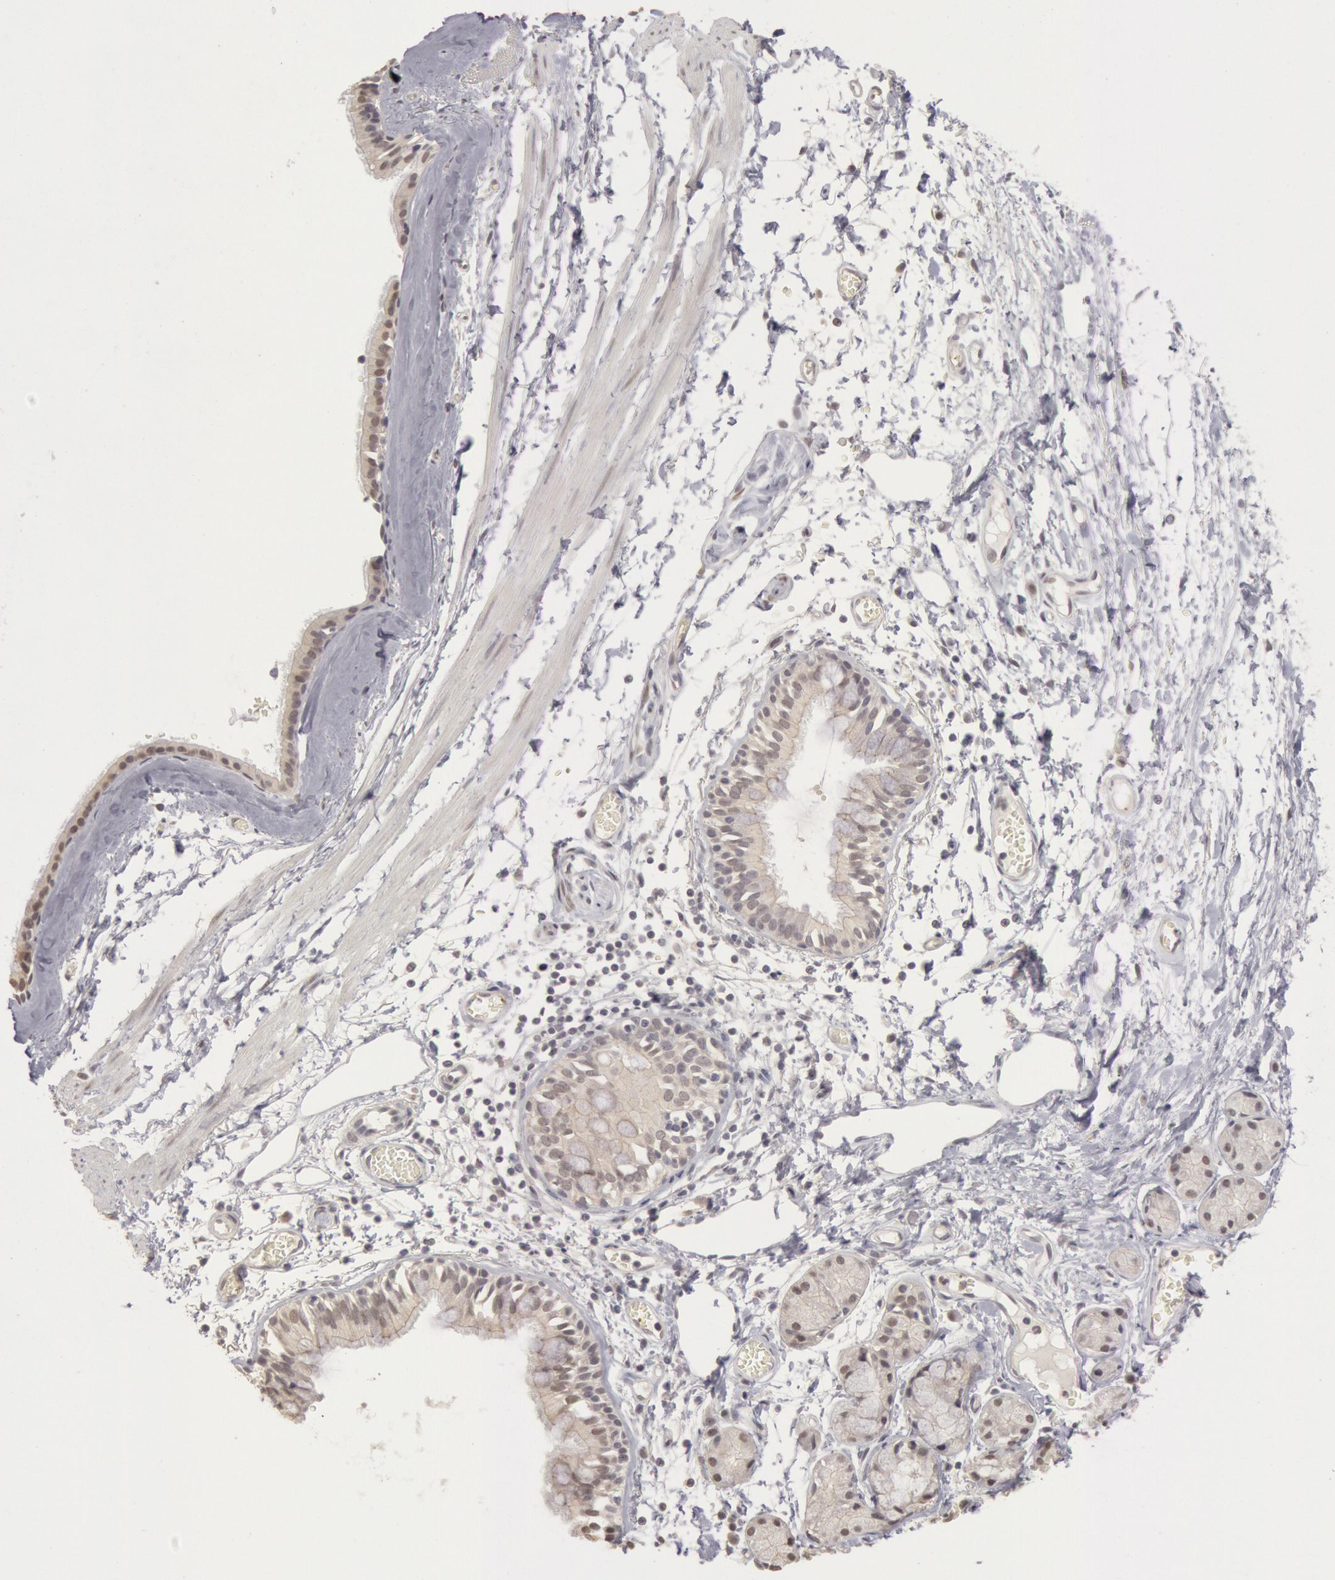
{"staining": {"intensity": "negative", "quantity": "none", "location": "none"}, "tissue": "bronchus", "cell_type": "Respiratory epithelial cells", "image_type": "normal", "snomed": [{"axis": "morphology", "description": "Normal tissue, NOS"}, {"axis": "topography", "description": "Bronchus"}, {"axis": "topography", "description": "Lung"}], "caption": "The immunohistochemistry (IHC) photomicrograph has no significant positivity in respiratory epithelial cells of bronchus. (DAB IHC with hematoxylin counter stain).", "gene": "RIMBP3B", "patient": {"sex": "female", "age": 56}}